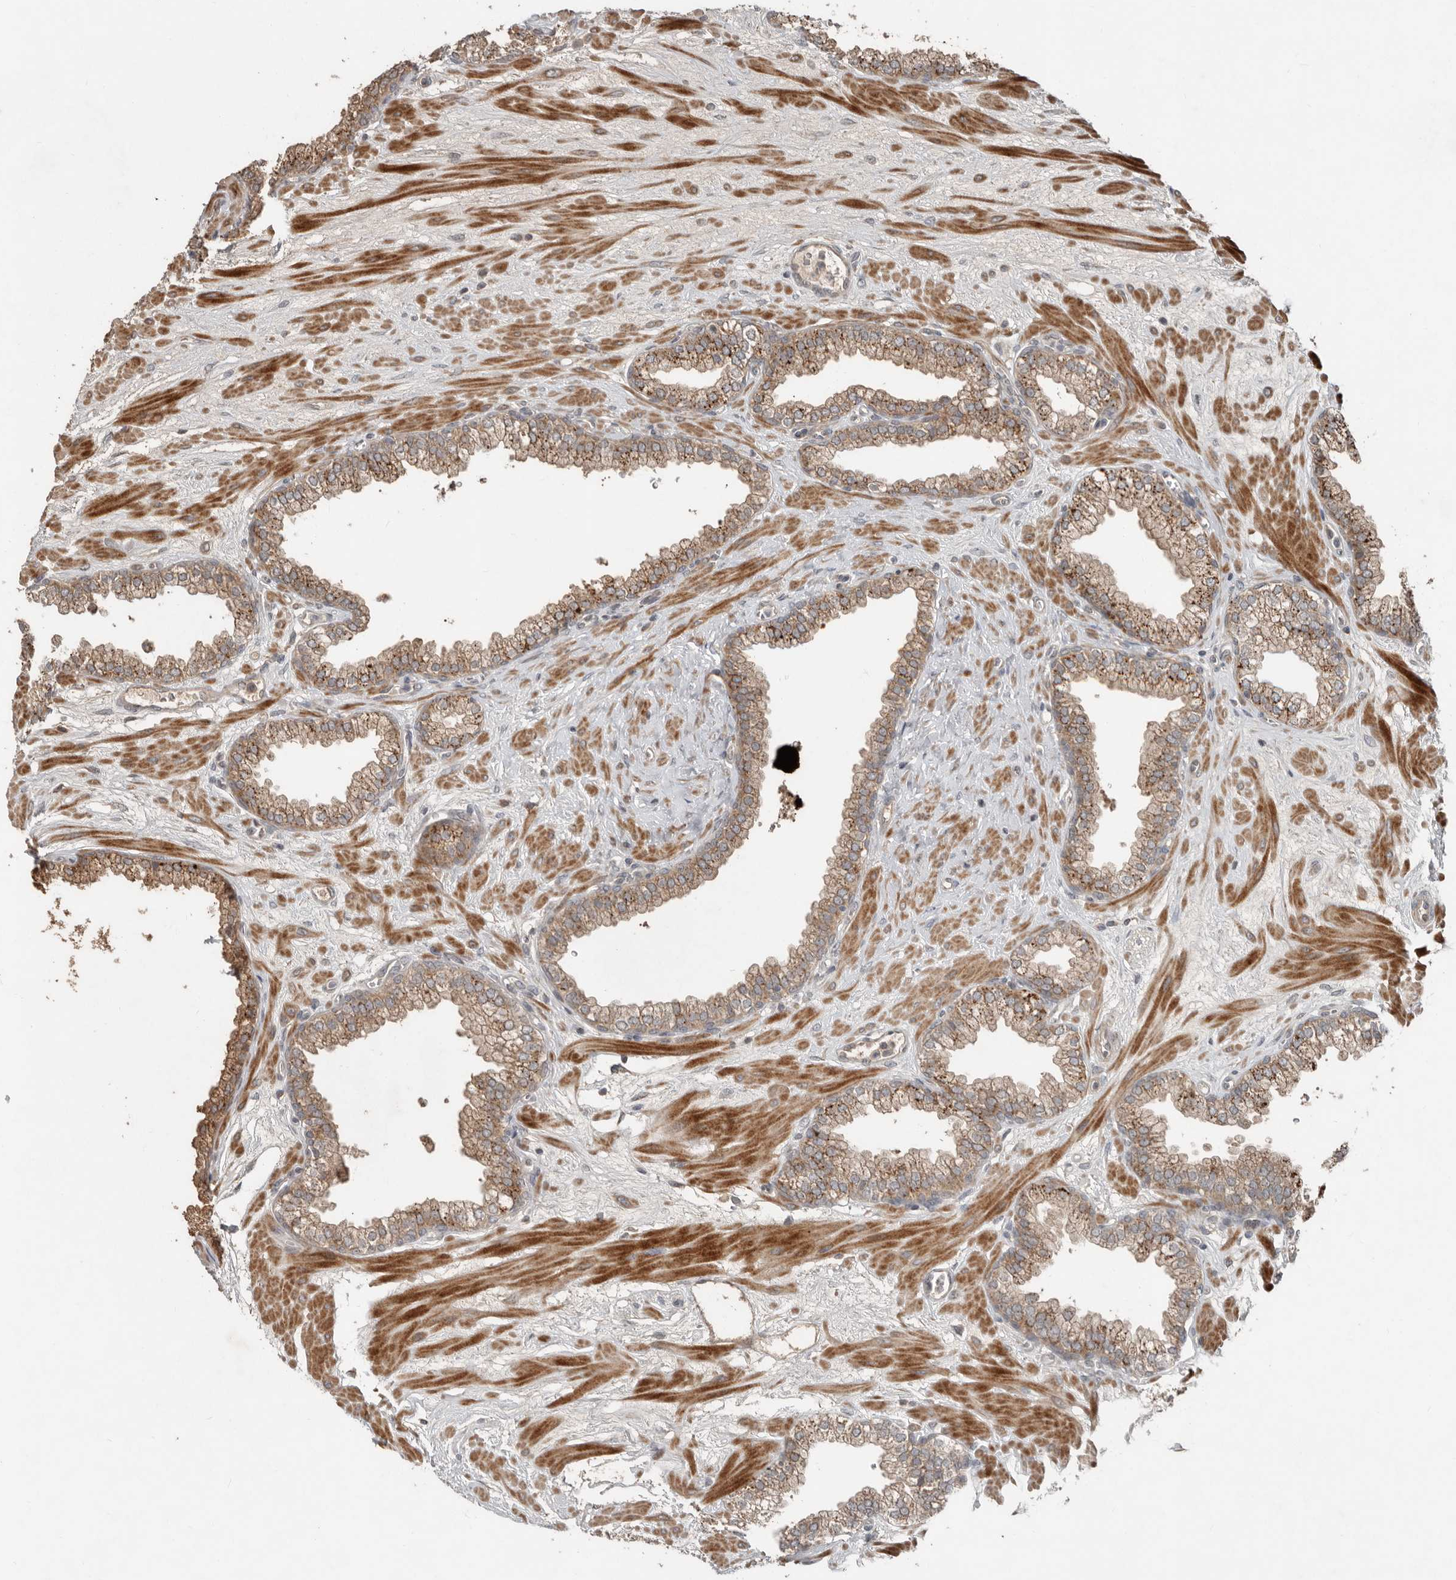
{"staining": {"intensity": "moderate", "quantity": ">75%", "location": "cytoplasmic/membranous"}, "tissue": "prostate", "cell_type": "Glandular cells", "image_type": "normal", "snomed": [{"axis": "morphology", "description": "Normal tissue, NOS"}, {"axis": "morphology", "description": "Urothelial carcinoma, Low grade"}, {"axis": "topography", "description": "Urinary bladder"}, {"axis": "topography", "description": "Prostate"}], "caption": "DAB immunohistochemical staining of unremarkable prostate displays moderate cytoplasmic/membranous protein staining in approximately >75% of glandular cells. Nuclei are stained in blue.", "gene": "SLC6A7", "patient": {"sex": "male", "age": 60}}